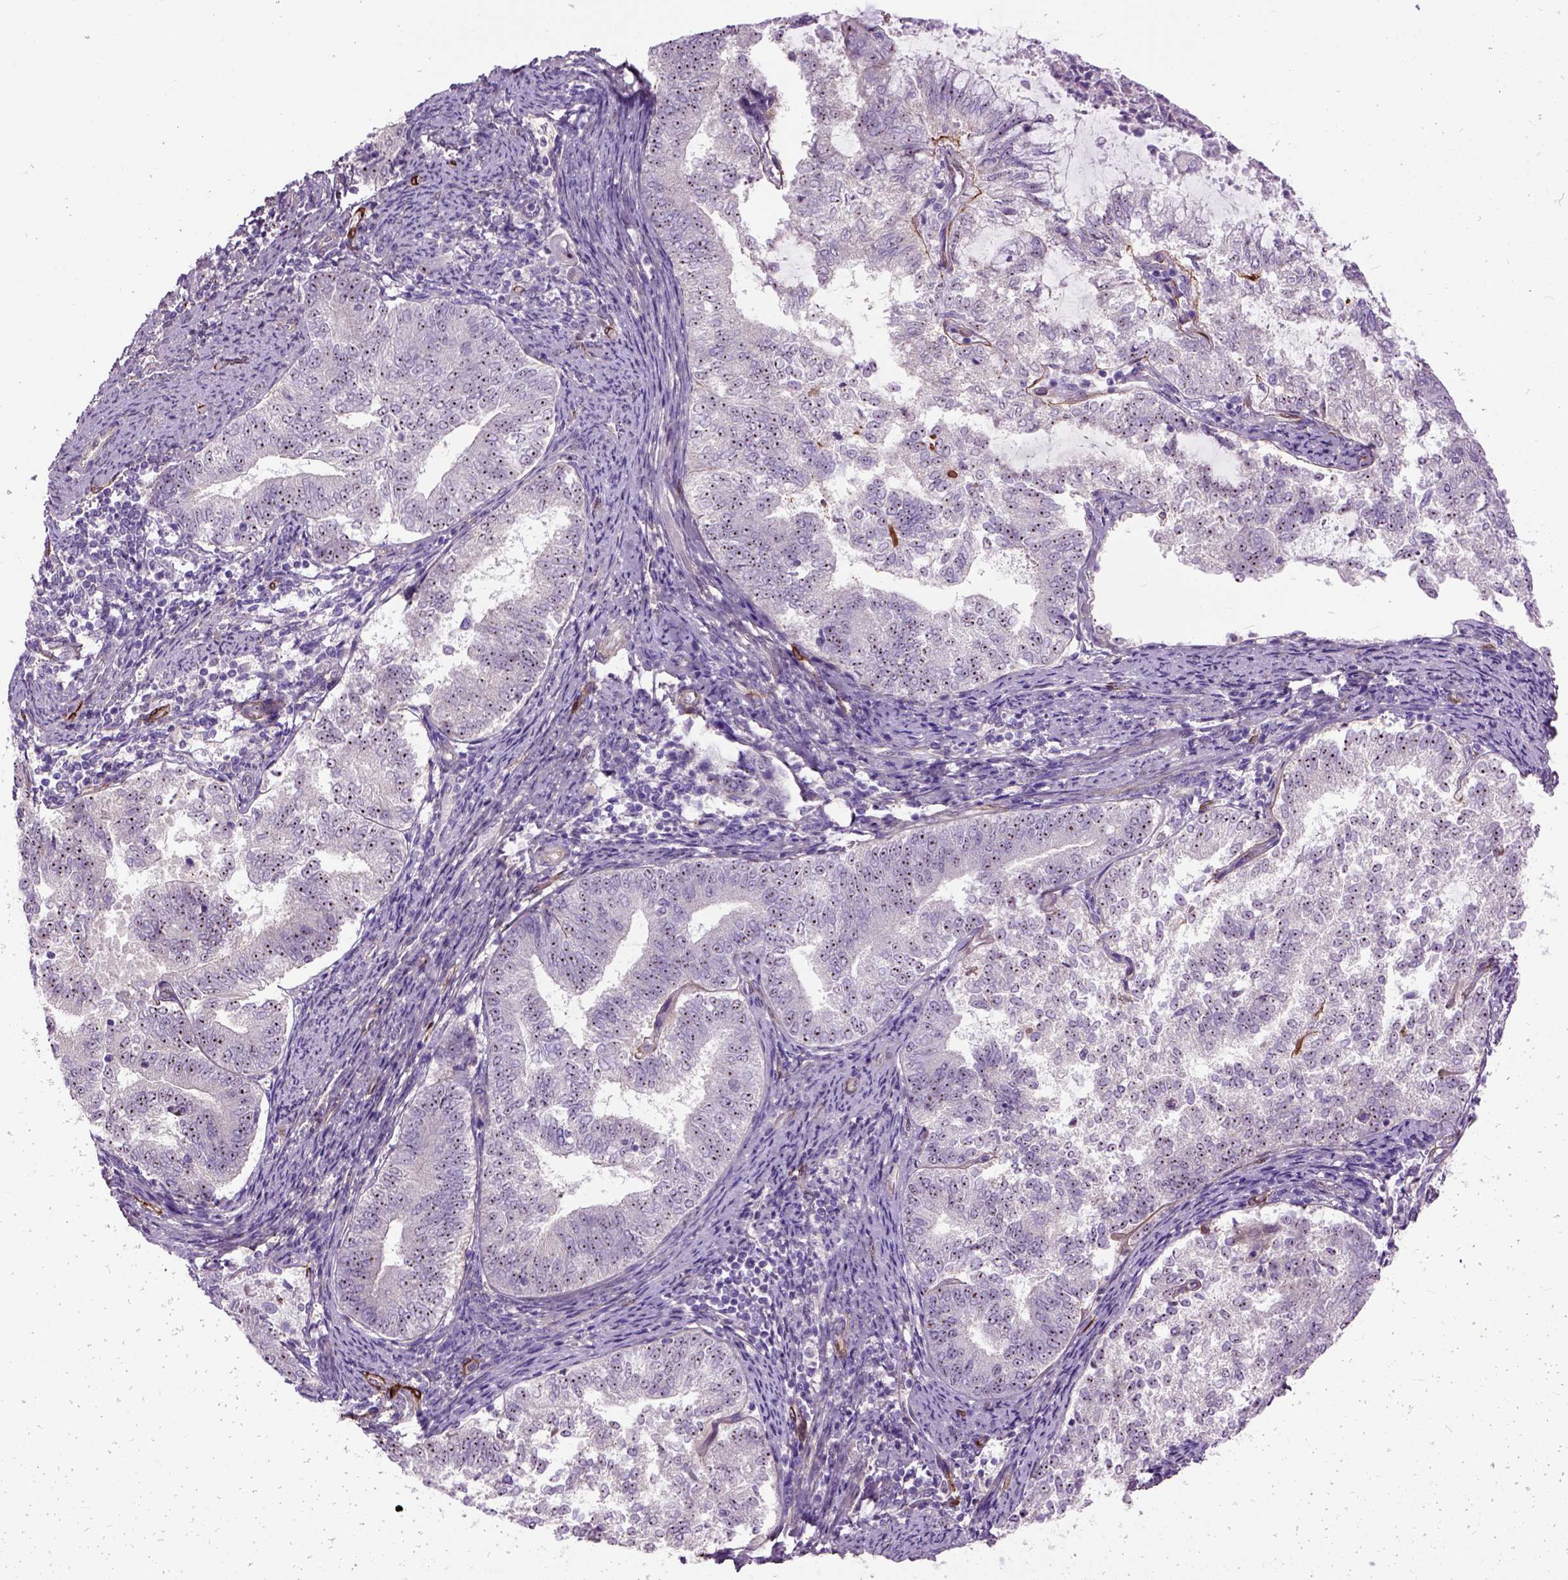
{"staining": {"intensity": "moderate", "quantity": ">75%", "location": "nuclear"}, "tissue": "endometrial cancer", "cell_type": "Tumor cells", "image_type": "cancer", "snomed": [{"axis": "morphology", "description": "Adenocarcinoma, NOS"}, {"axis": "topography", "description": "Endometrium"}], "caption": "The micrograph exhibits a brown stain indicating the presence of a protein in the nuclear of tumor cells in endometrial cancer.", "gene": "MAPT", "patient": {"sex": "female", "age": 65}}